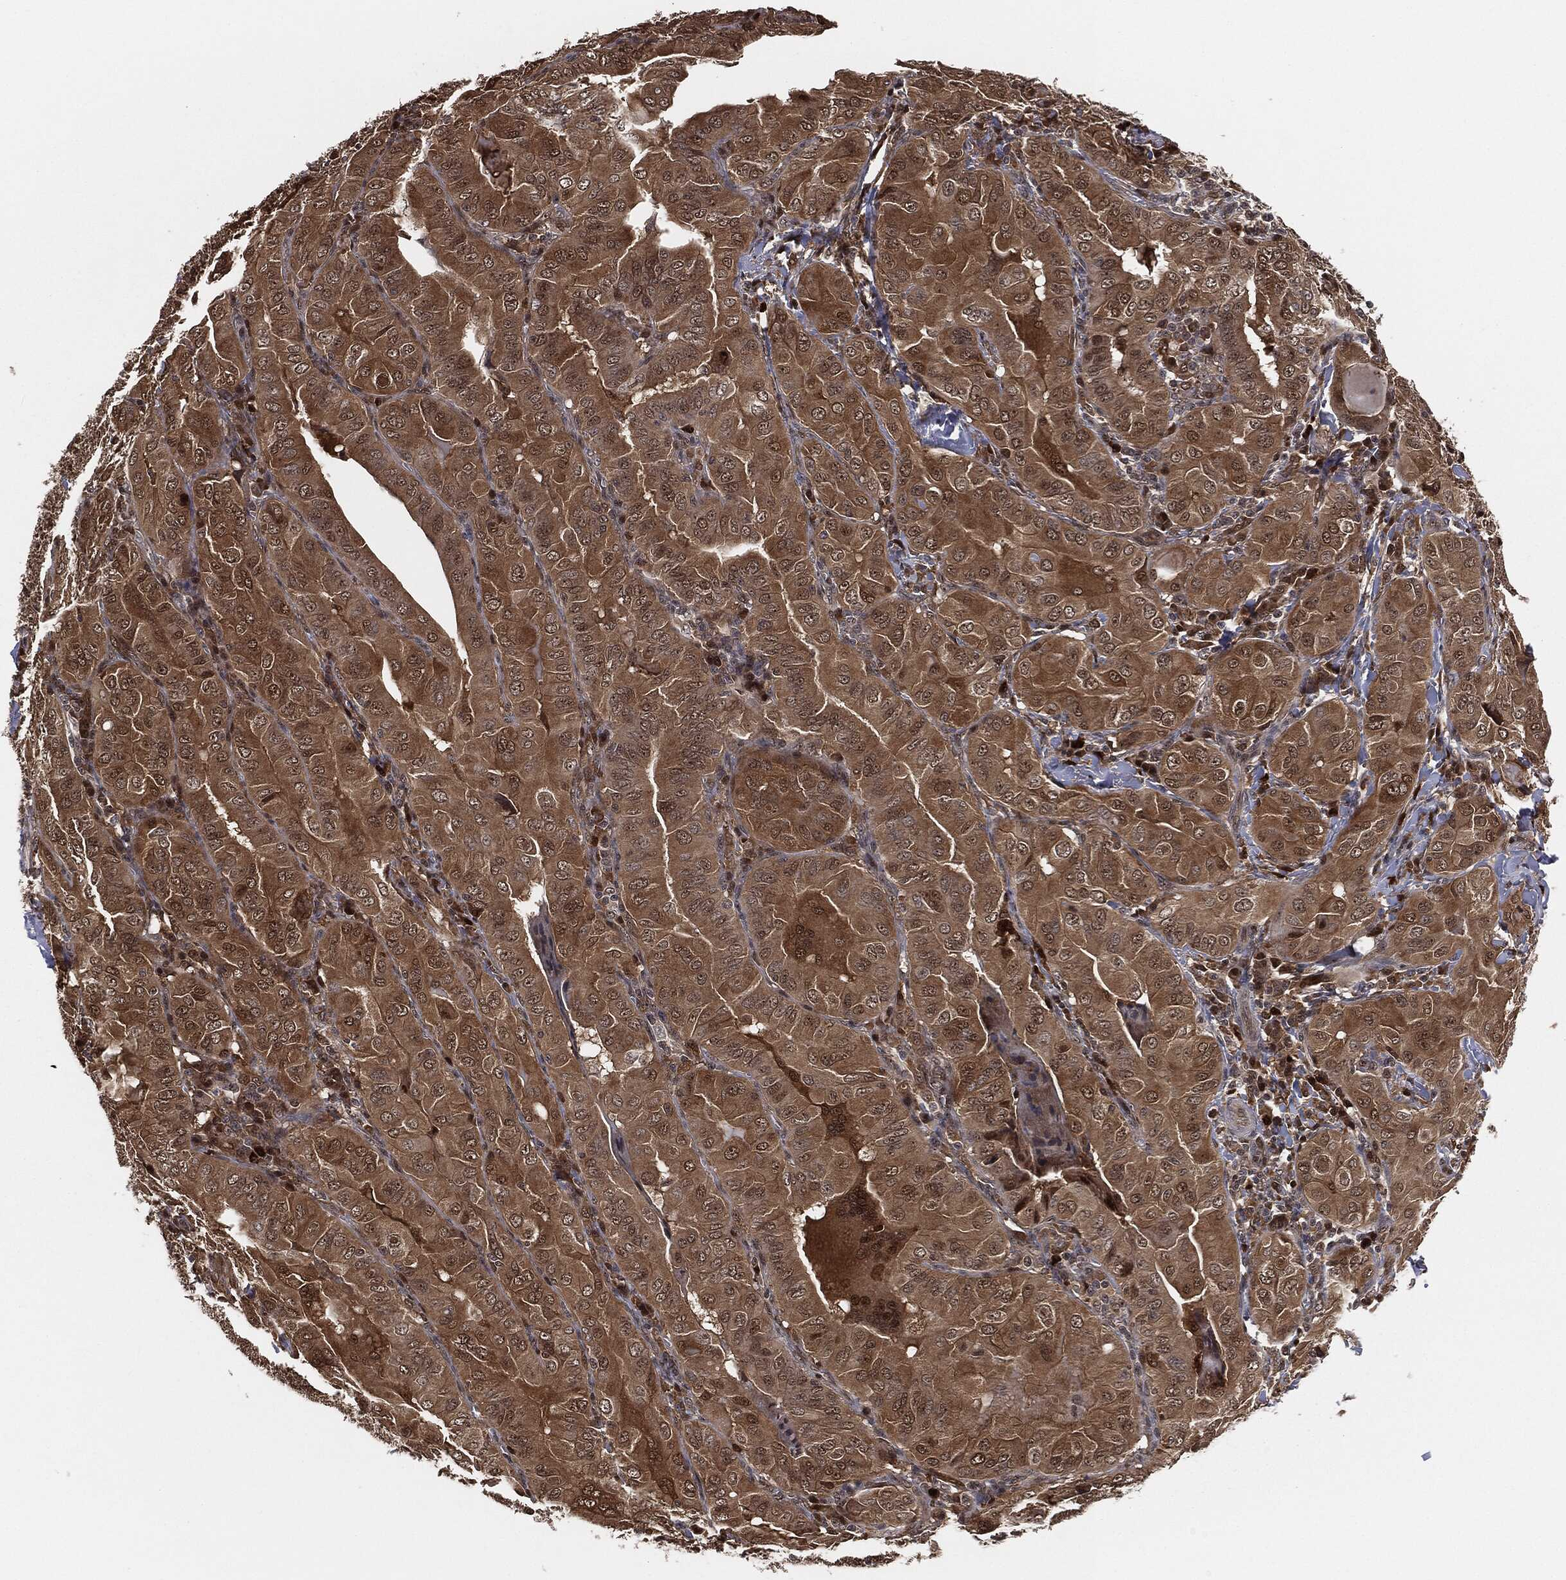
{"staining": {"intensity": "weak", "quantity": ">75%", "location": "cytoplasmic/membranous"}, "tissue": "thyroid cancer", "cell_type": "Tumor cells", "image_type": "cancer", "snomed": [{"axis": "morphology", "description": "Papillary adenocarcinoma, NOS"}, {"axis": "topography", "description": "Thyroid gland"}], "caption": "Immunohistochemical staining of human papillary adenocarcinoma (thyroid) exhibits low levels of weak cytoplasmic/membranous expression in approximately >75% of tumor cells.", "gene": "CAPRIN2", "patient": {"sex": "female", "age": 37}}